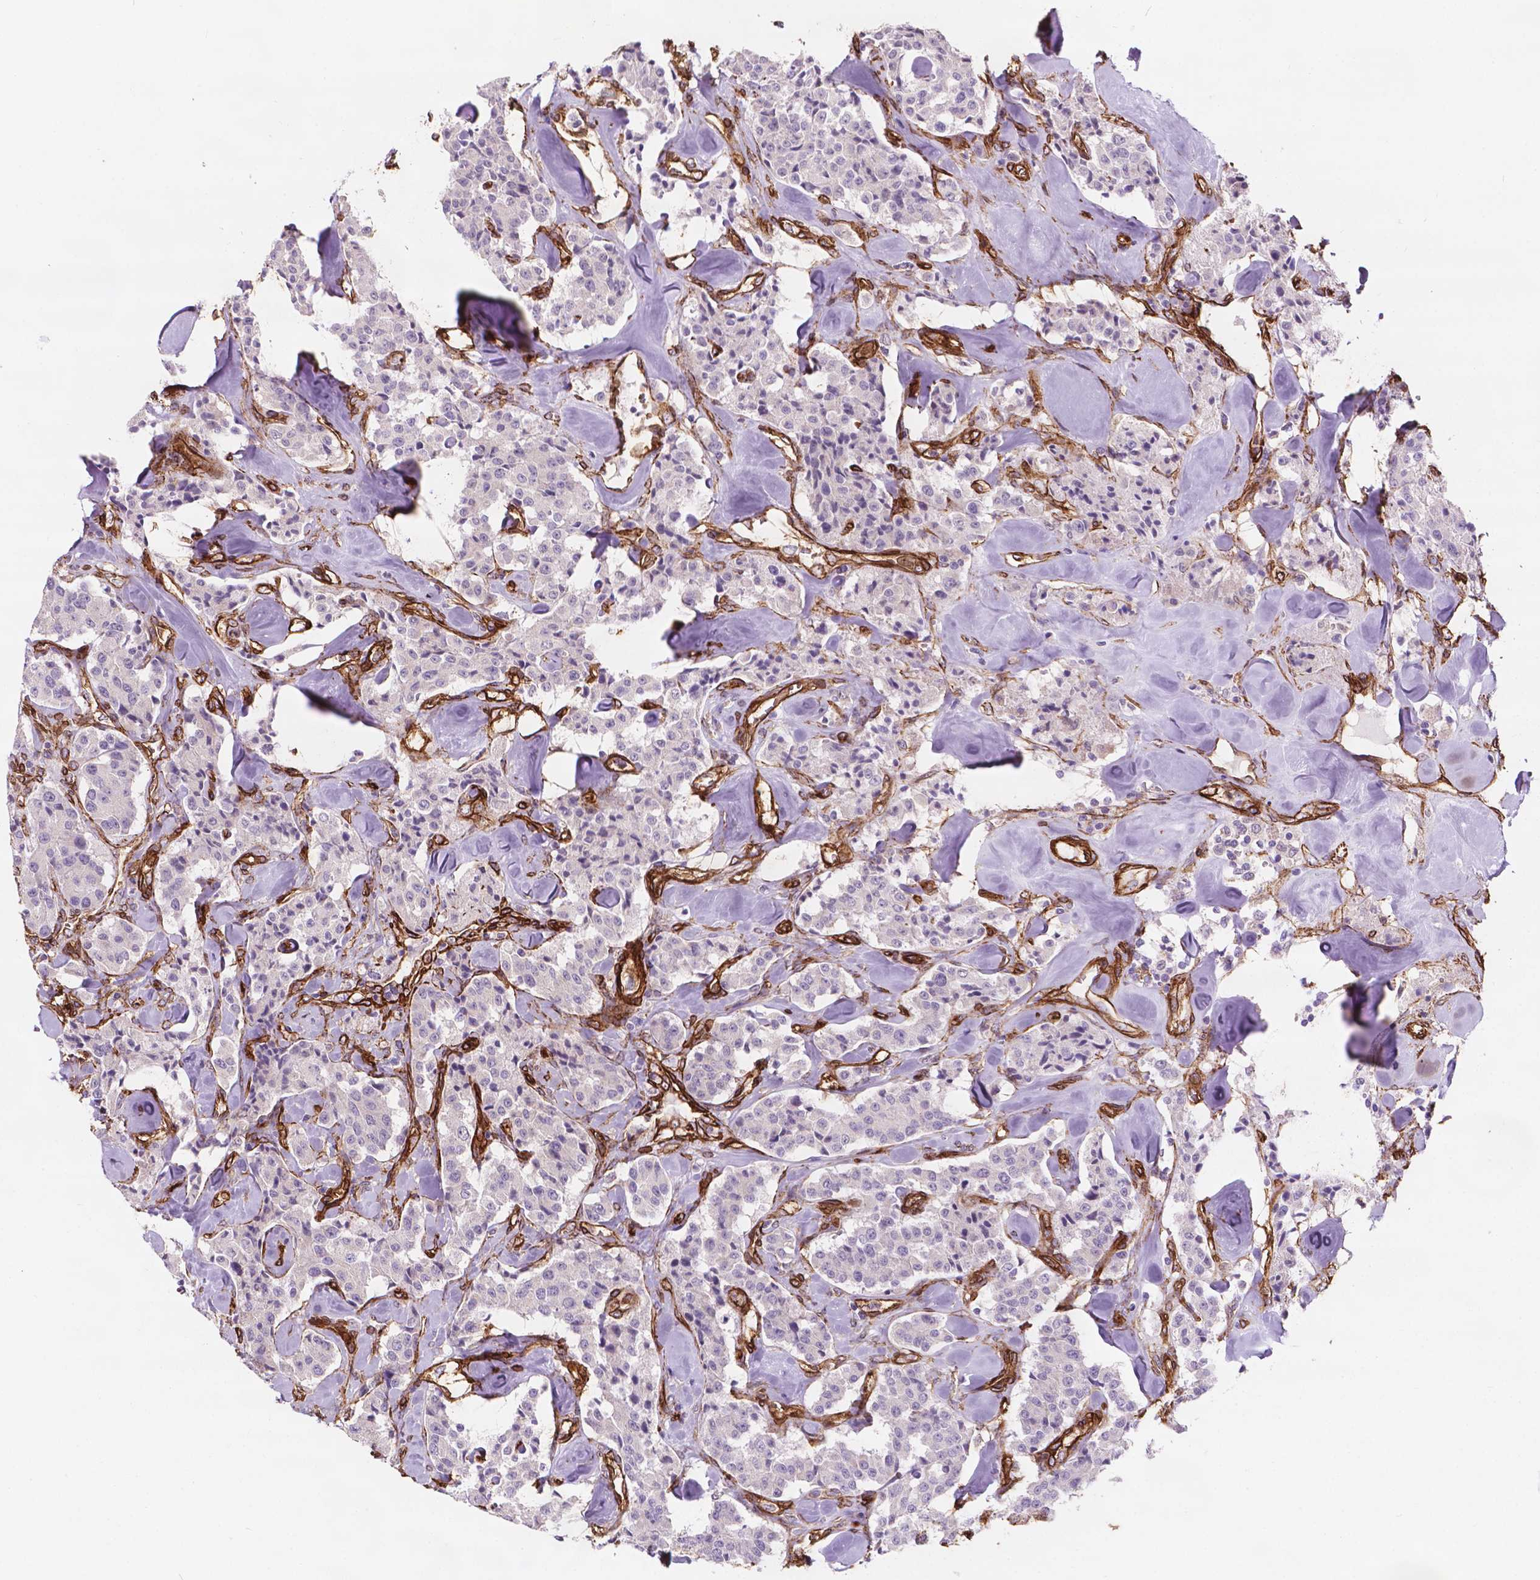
{"staining": {"intensity": "negative", "quantity": "none", "location": "none"}, "tissue": "carcinoid", "cell_type": "Tumor cells", "image_type": "cancer", "snomed": [{"axis": "morphology", "description": "Carcinoid, malignant, NOS"}, {"axis": "topography", "description": "Pancreas"}], "caption": "IHC image of human carcinoid (malignant) stained for a protein (brown), which displays no positivity in tumor cells. (Stains: DAB immunohistochemistry with hematoxylin counter stain, Microscopy: brightfield microscopy at high magnification).", "gene": "EGFL8", "patient": {"sex": "male", "age": 41}}